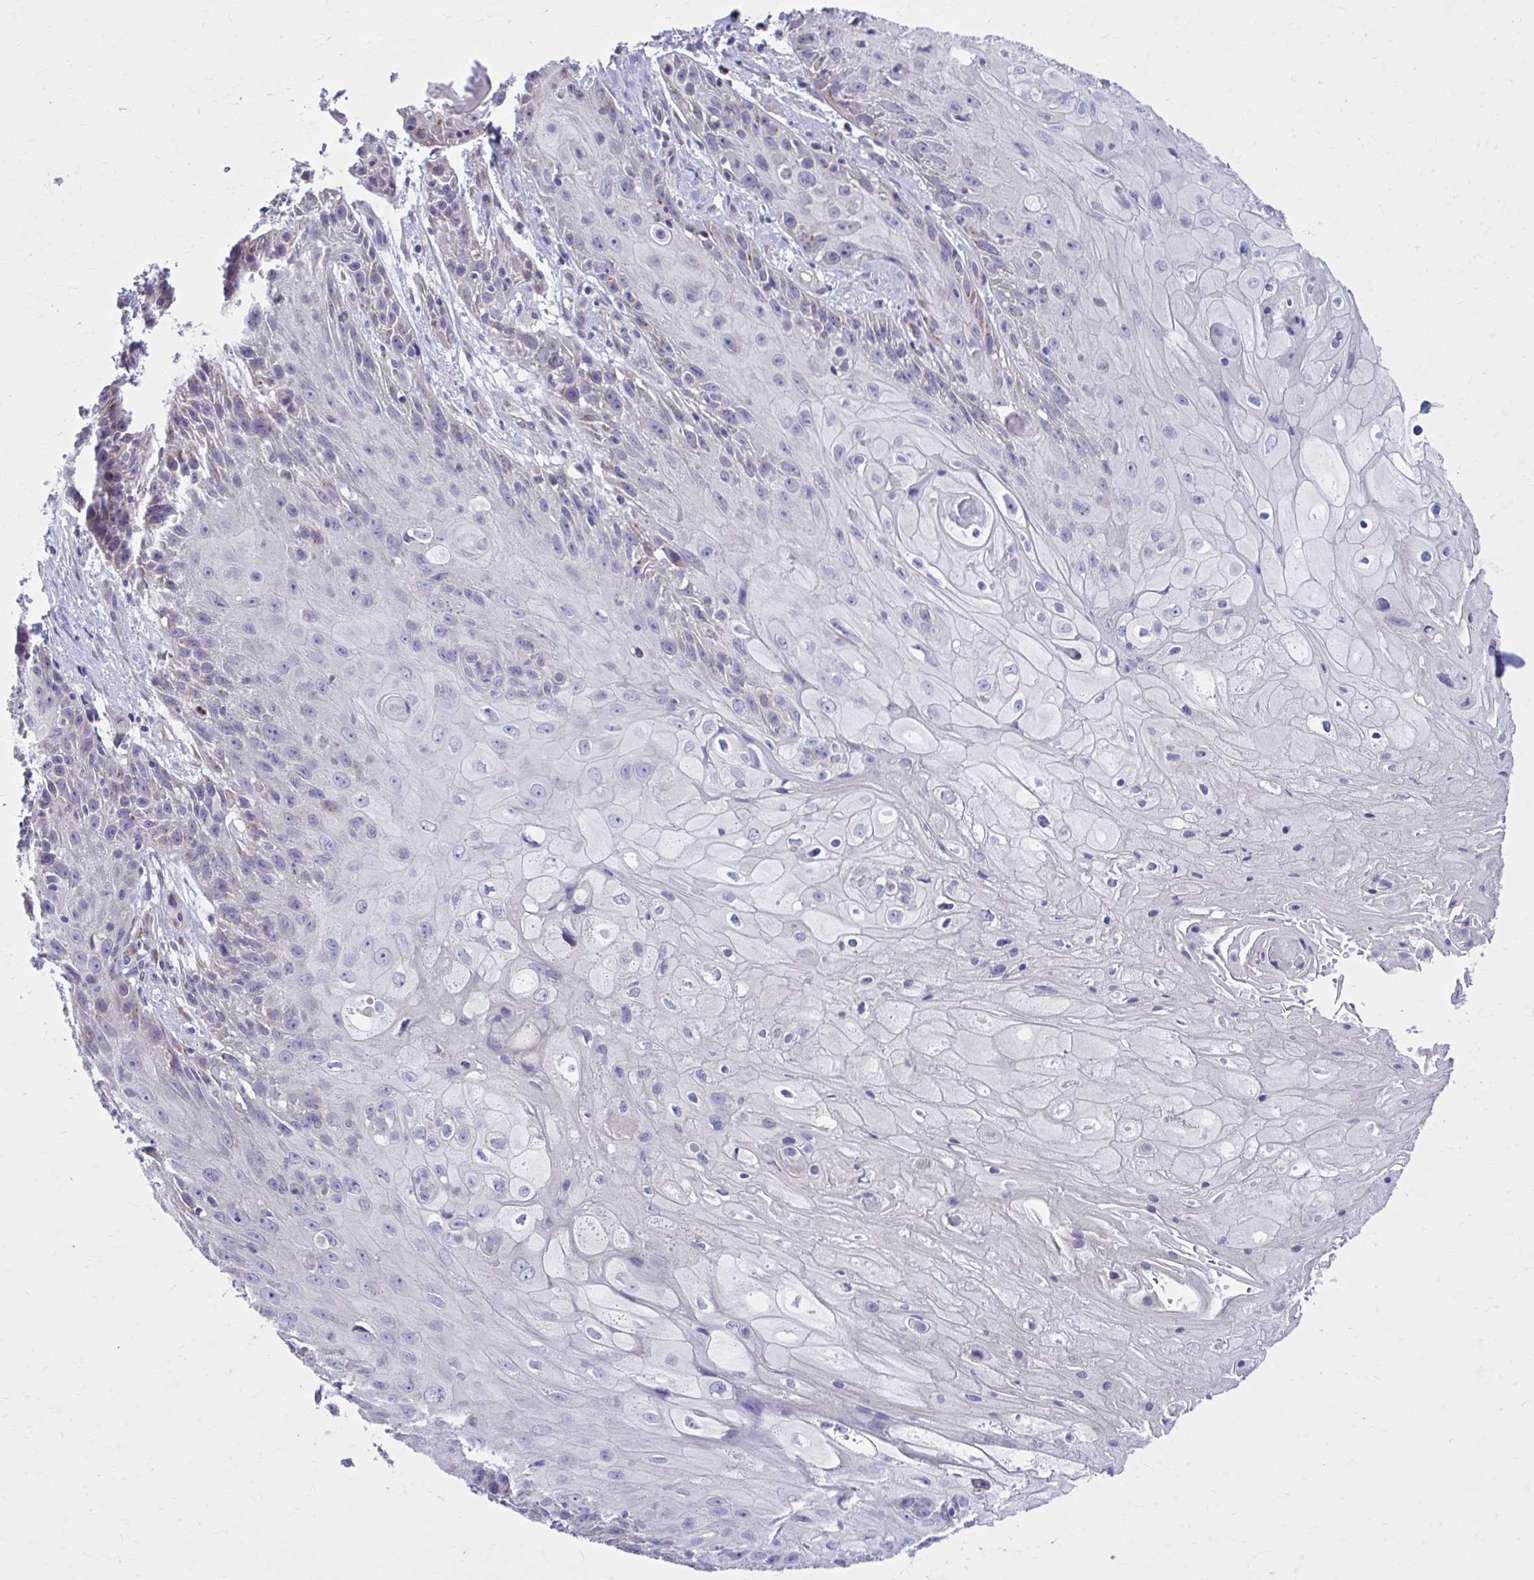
{"staining": {"intensity": "weak", "quantity": "<25%", "location": "cytoplasmic/membranous"}, "tissue": "skin cancer", "cell_type": "Tumor cells", "image_type": "cancer", "snomed": [{"axis": "morphology", "description": "Squamous cell carcinoma, NOS"}, {"axis": "topography", "description": "Skin"}, {"axis": "topography", "description": "Vulva"}], "caption": "This is an immunohistochemistry histopathology image of skin cancer. There is no expression in tumor cells.", "gene": "CHST3", "patient": {"sex": "female", "age": 76}}